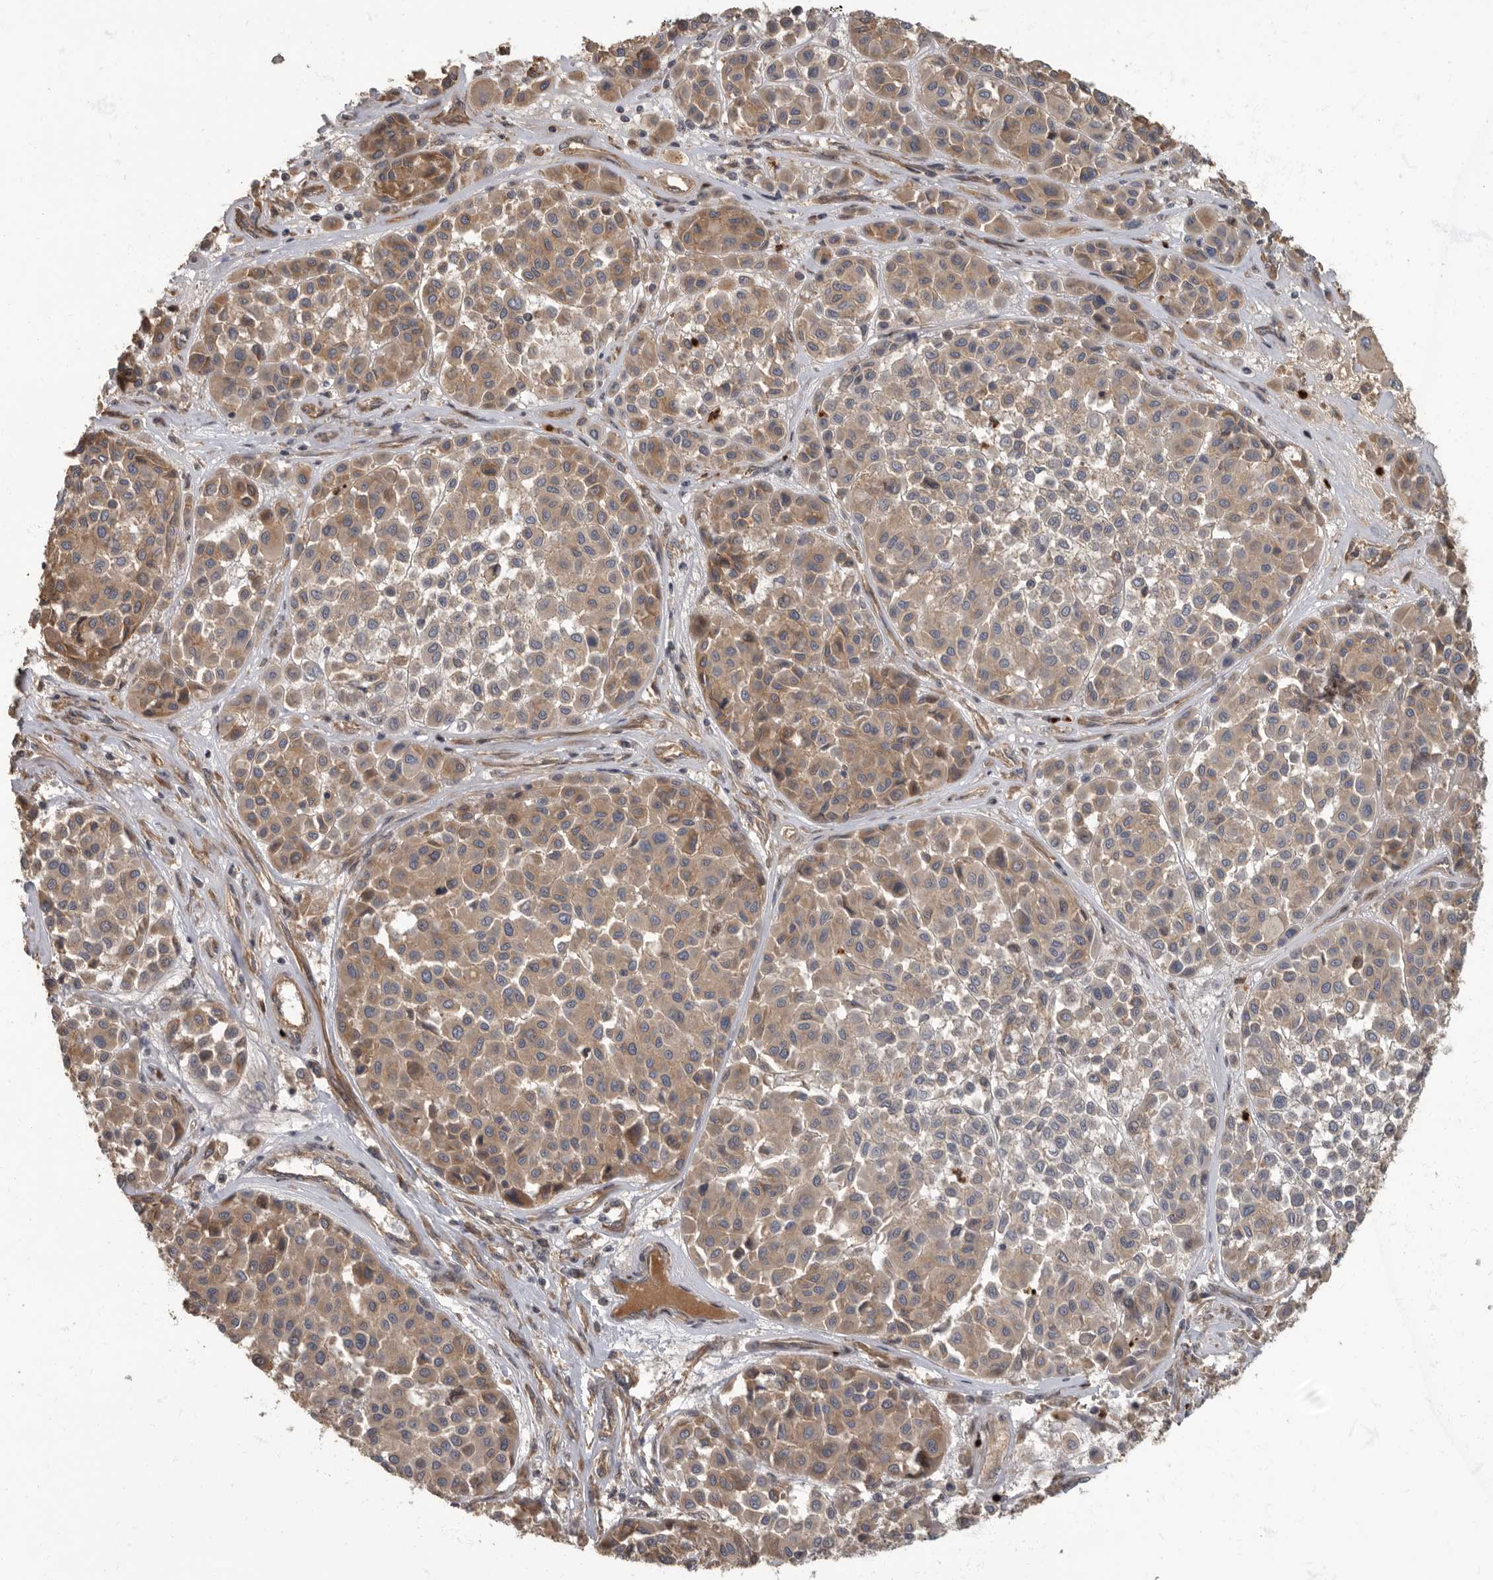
{"staining": {"intensity": "moderate", "quantity": "25%-75%", "location": "cytoplasmic/membranous"}, "tissue": "melanoma", "cell_type": "Tumor cells", "image_type": "cancer", "snomed": [{"axis": "morphology", "description": "Malignant melanoma, Metastatic site"}, {"axis": "topography", "description": "Soft tissue"}], "caption": "This histopathology image displays malignant melanoma (metastatic site) stained with IHC to label a protein in brown. The cytoplasmic/membranous of tumor cells show moderate positivity for the protein. Nuclei are counter-stained blue.", "gene": "DAAM1", "patient": {"sex": "male", "age": 41}}